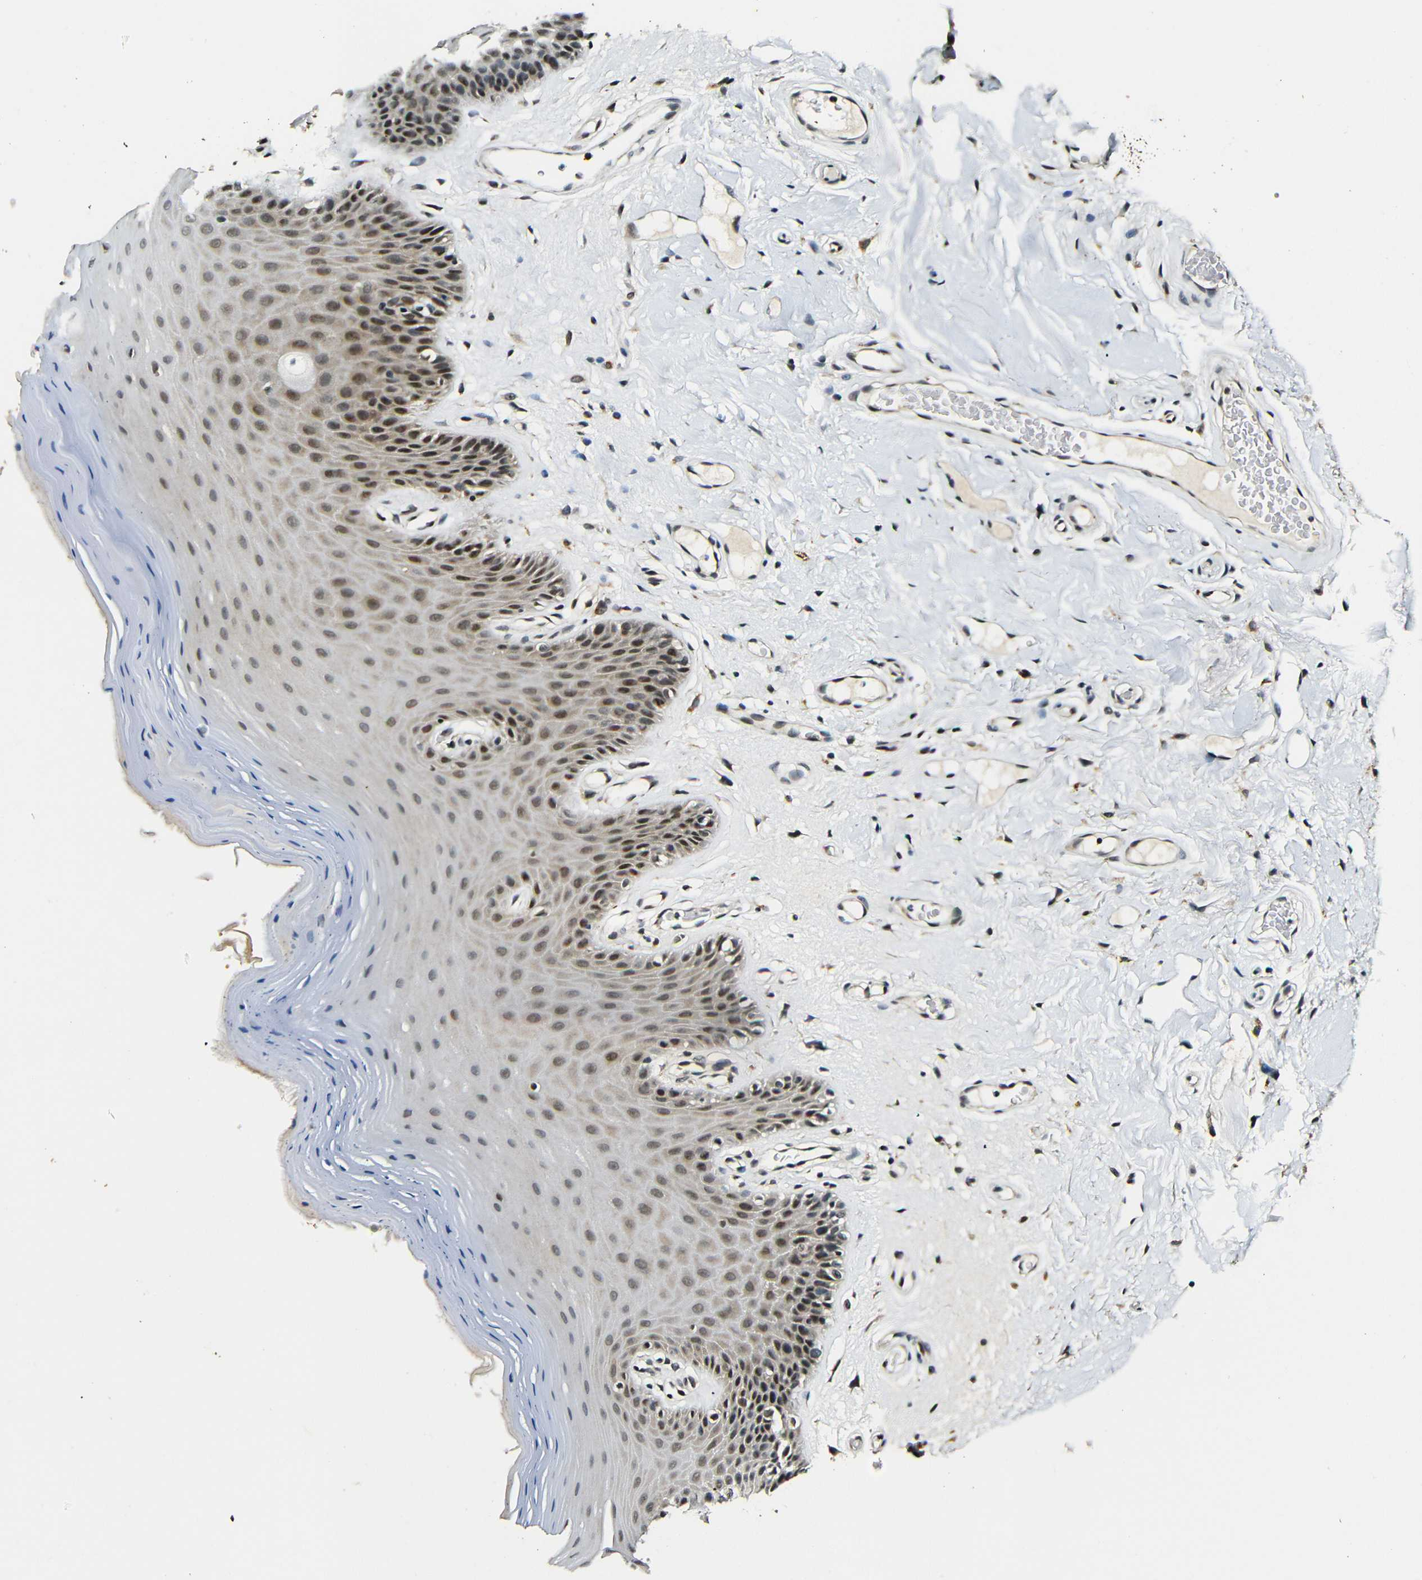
{"staining": {"intensity": "moderate", "quantity": ">75%", "location": "cytoplasmic/membranous,nuclear"}, "tissue": "oral mucosa", "cell_type": "Squamous epithelial cells", "image_type": "normal", "snomed": [{"axis": "morphology", "description": "Normal tissue, NOS"}, {"axis": "morphology", "description": "Squamous cell carcinoma, NOS"}, {"axis": "topography", "description": "Skeletal muscle"}, {"axis": "topography", "description": "Adipose tissue"}, {"axis": "topography", "description": "Vascular tissue"}, {"axis": "topography", "description": "Oral tissue"}, {"axis": "topography", "description": "Peripheral nerve tissue"}, {"axis": "topography", "description": "Head-Neck"}], "caption": "Normal oral mucosa was stained to show a protein in brown. There is medium levels of moderate cytoplasmic/membranous,nuclear positivity in about >75% of squamous epithelial cells. (brown staining indicates protein expression, while blue staining denotes nuclei).", "gene": "FOXD4L1", "patient": {"sex": "male", "age": 71}}